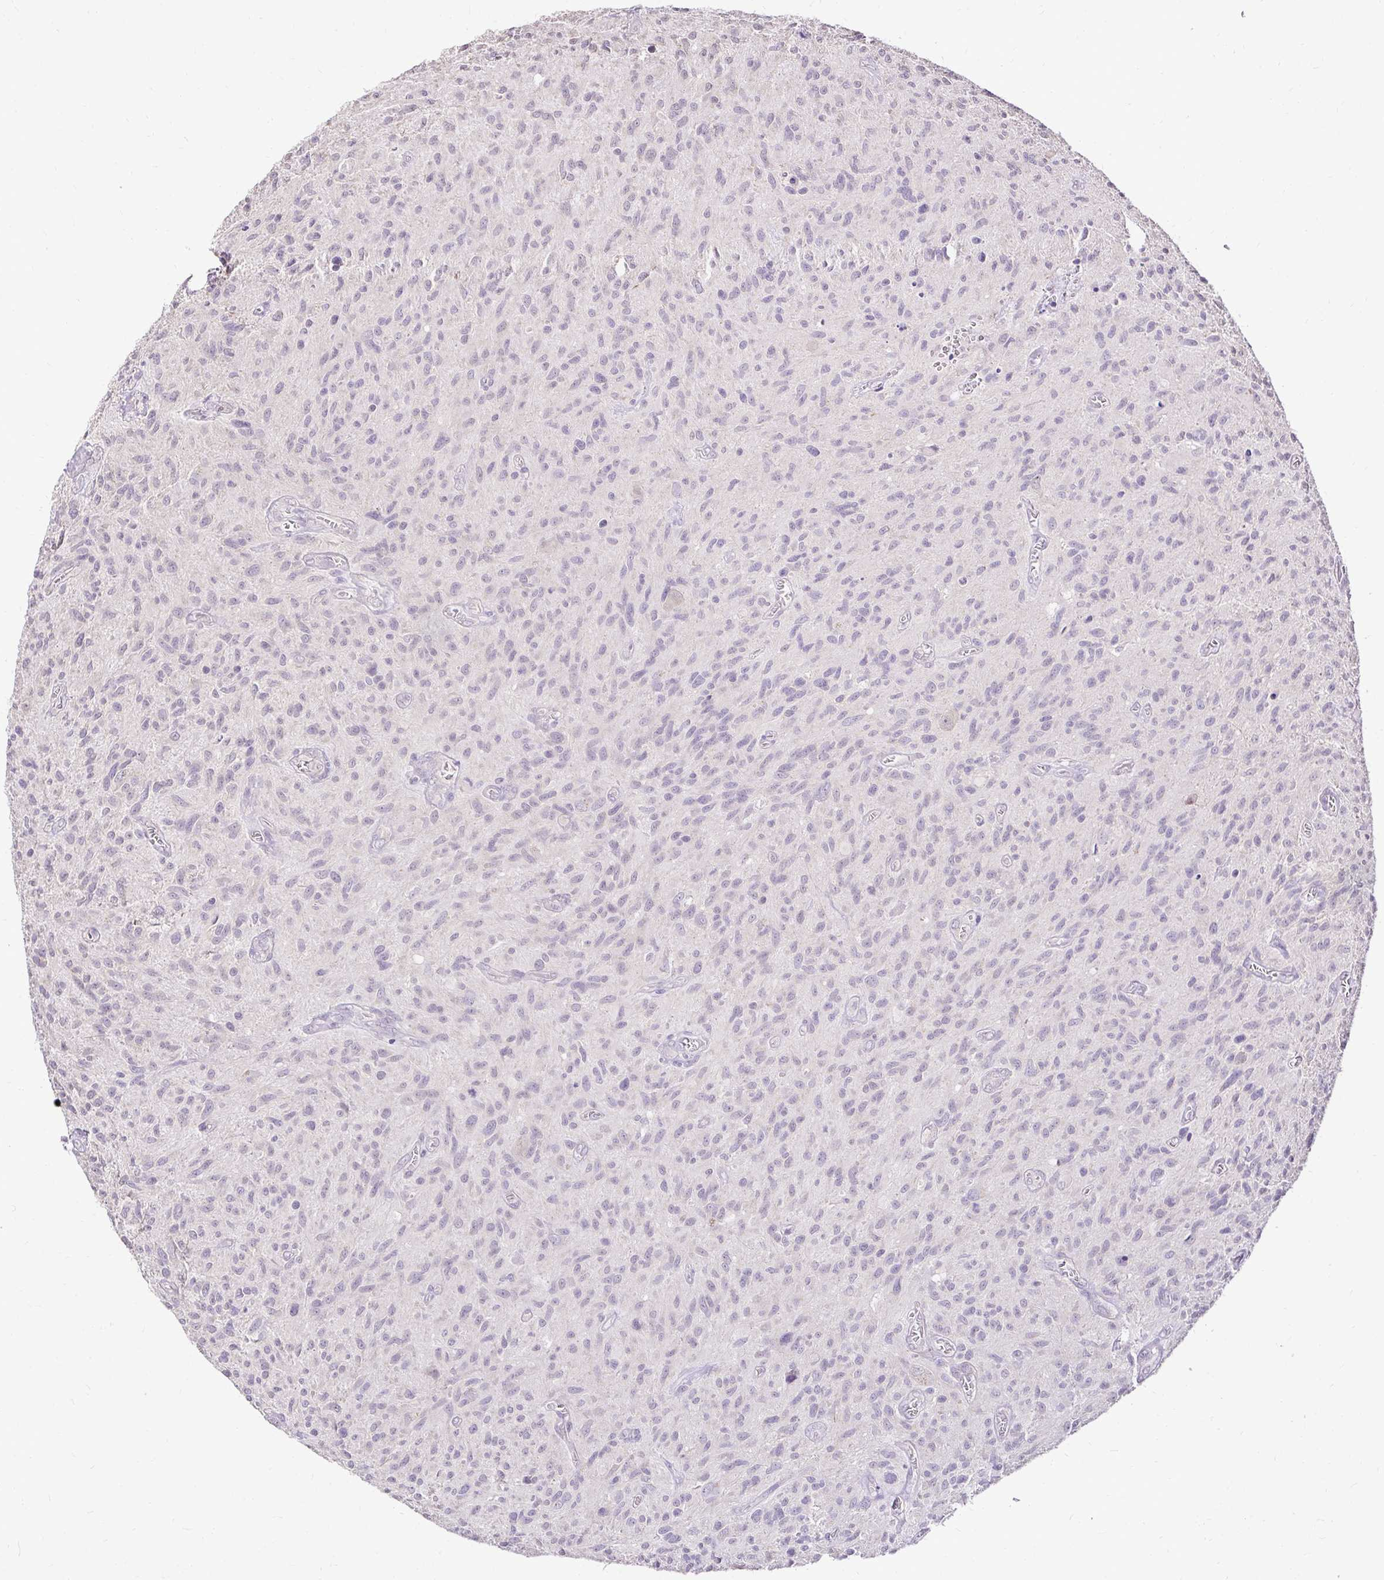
{"staining": {"intensity": "negative", "quantity": "none", "location": "none"}, "tissue": "glioma", "cell_type": "Tumor cells", "image_type": "cancer", "snomed": [{"axis": "morphology", "description": "Glioma, malignant, High grade"}, {"axis": "topography", "description": "Brain"}], "caption": "Tumor cells are negative for brown protein staining in malignant glioma (high-grade).", "gene": "KIAA1210", "patient": {"sex": "male", "age": 75}}